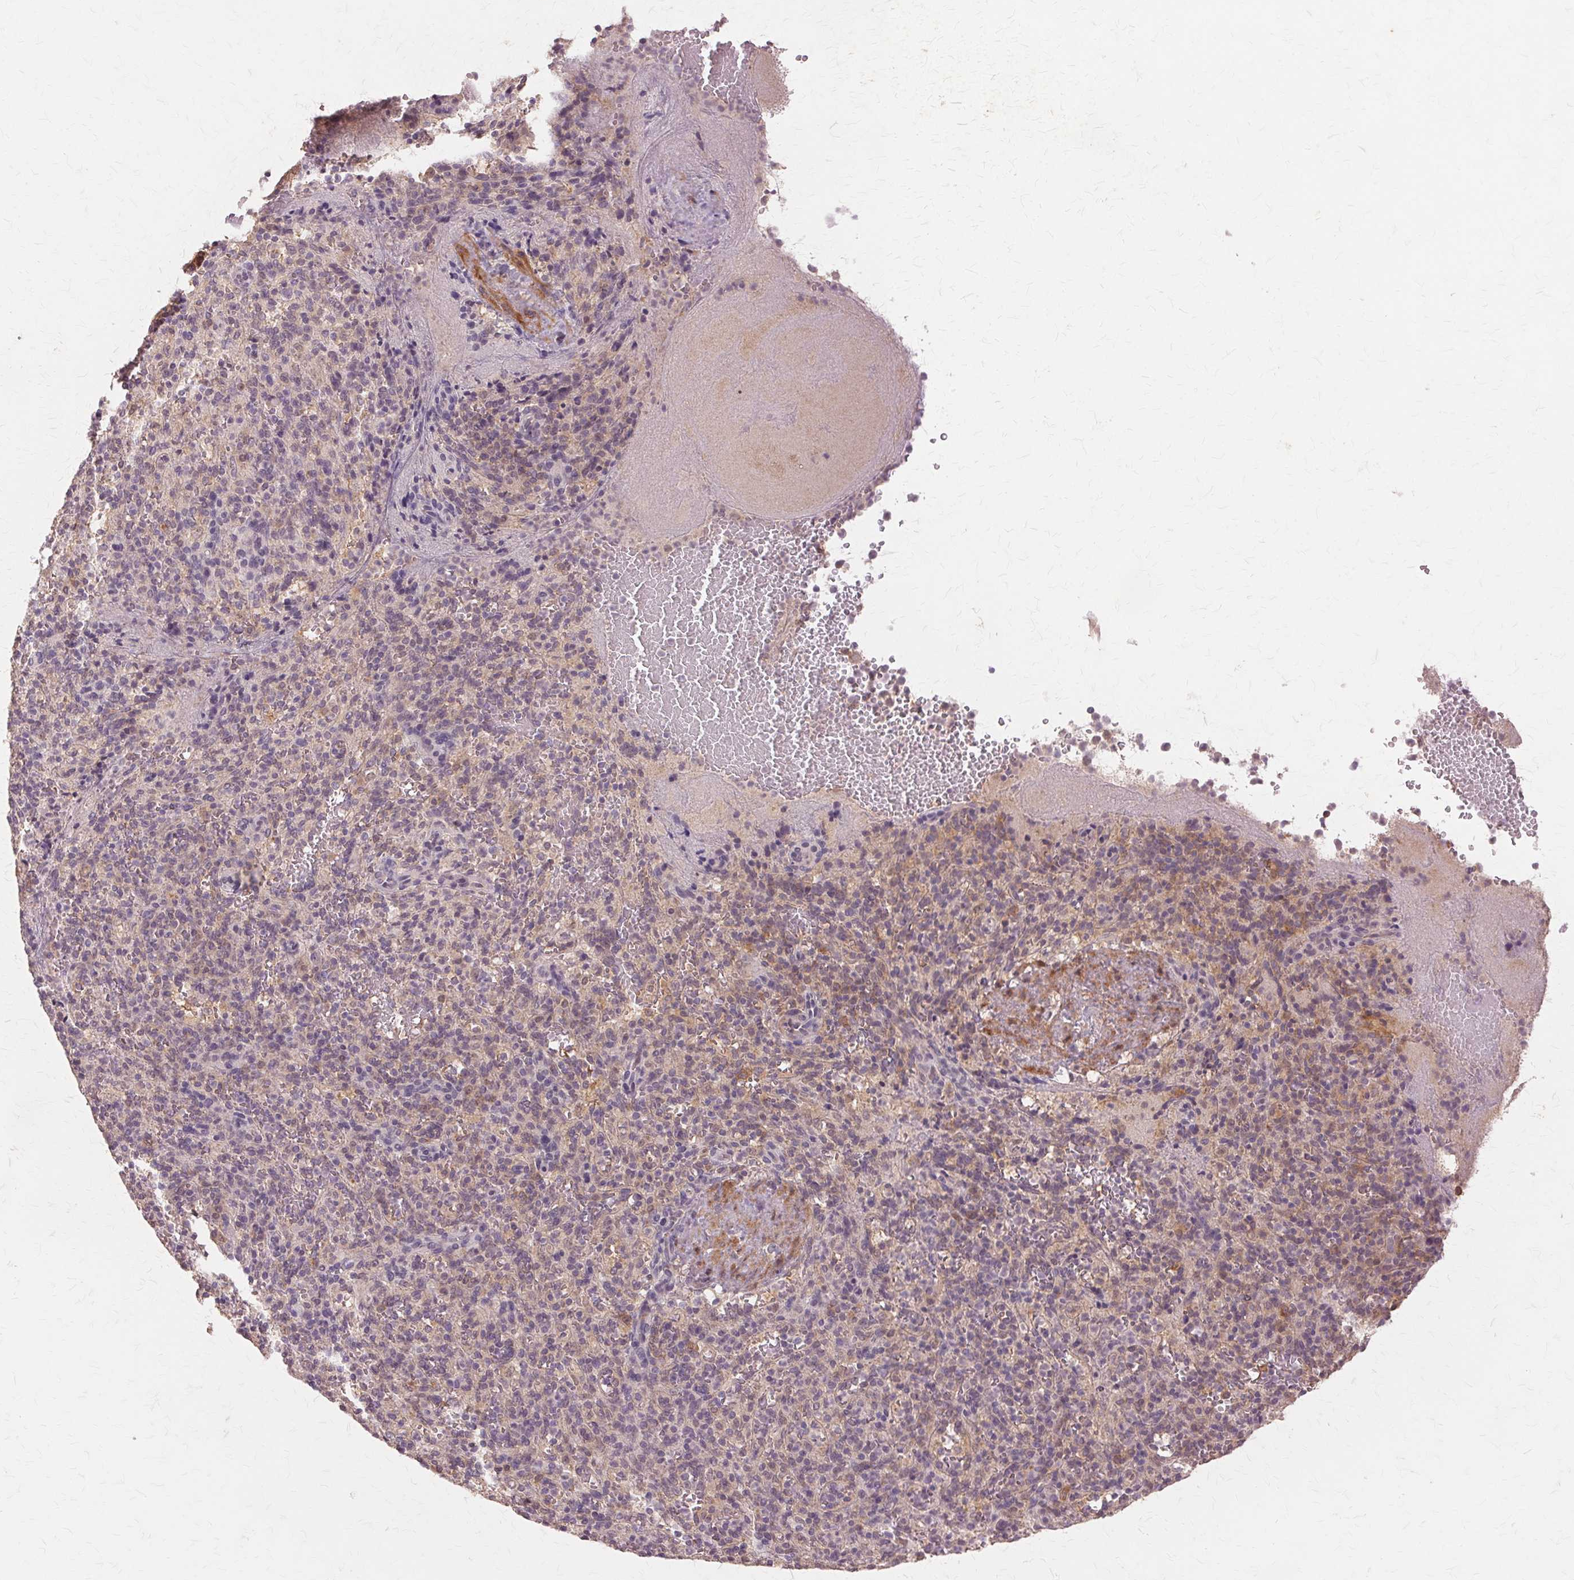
{"staining": {"intensity": "negative", "quantity": "none", "location": "none"}, "tissue": "spleen", "cell_type": "Cells in red pulp", "image_type": "normal", "snomed": [{"axis": "morphology", "description": "Normal tissue, NOS"}, {"axis": "topography", "description": "Spleen"}], "caption": "Immunohistochemical staining of benign human spleen demonstrates no significant staining in cells in red pulp. (Stains: DAB immunohistochemistry (IHC) with hematoxylin counter stain, Microscopy: brightfield microscopy at high magnification).", "gene": "PRMT5", "patient": {"sex": "female", "age": 74}}